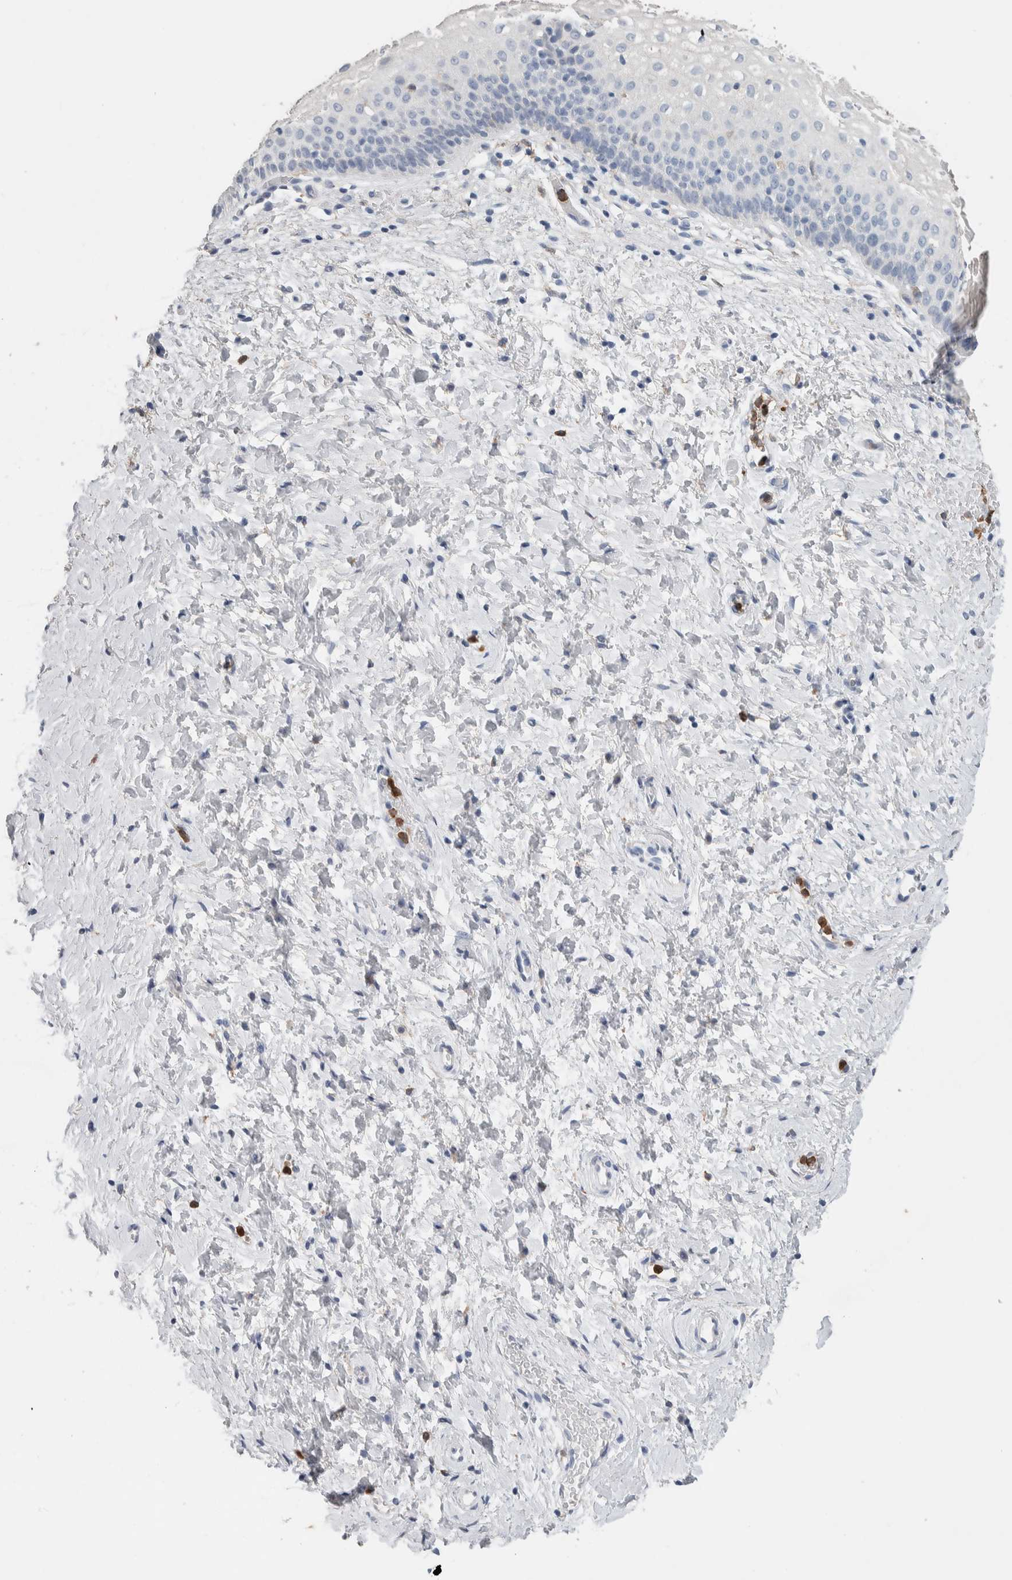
{"staining": {"intensity": "negative", "quantity": "none", "location": "none"}, "tissue": "cervix", "cell_type": "Squamous epithelial cells", "image_type": "normal", "snomed": [{"axis": "morphology", "description": "Normal tissue, NOS"}, {"axis": "topography", "description": "Cervix"}], "caption": "The image exhibits no significant staining in squamous epithelial cells of cervix. (Brightfield microscopy of DAB IHC at high magnification).", "gene": "NCF2", "patient": {"sex": "female", "age": 72}}